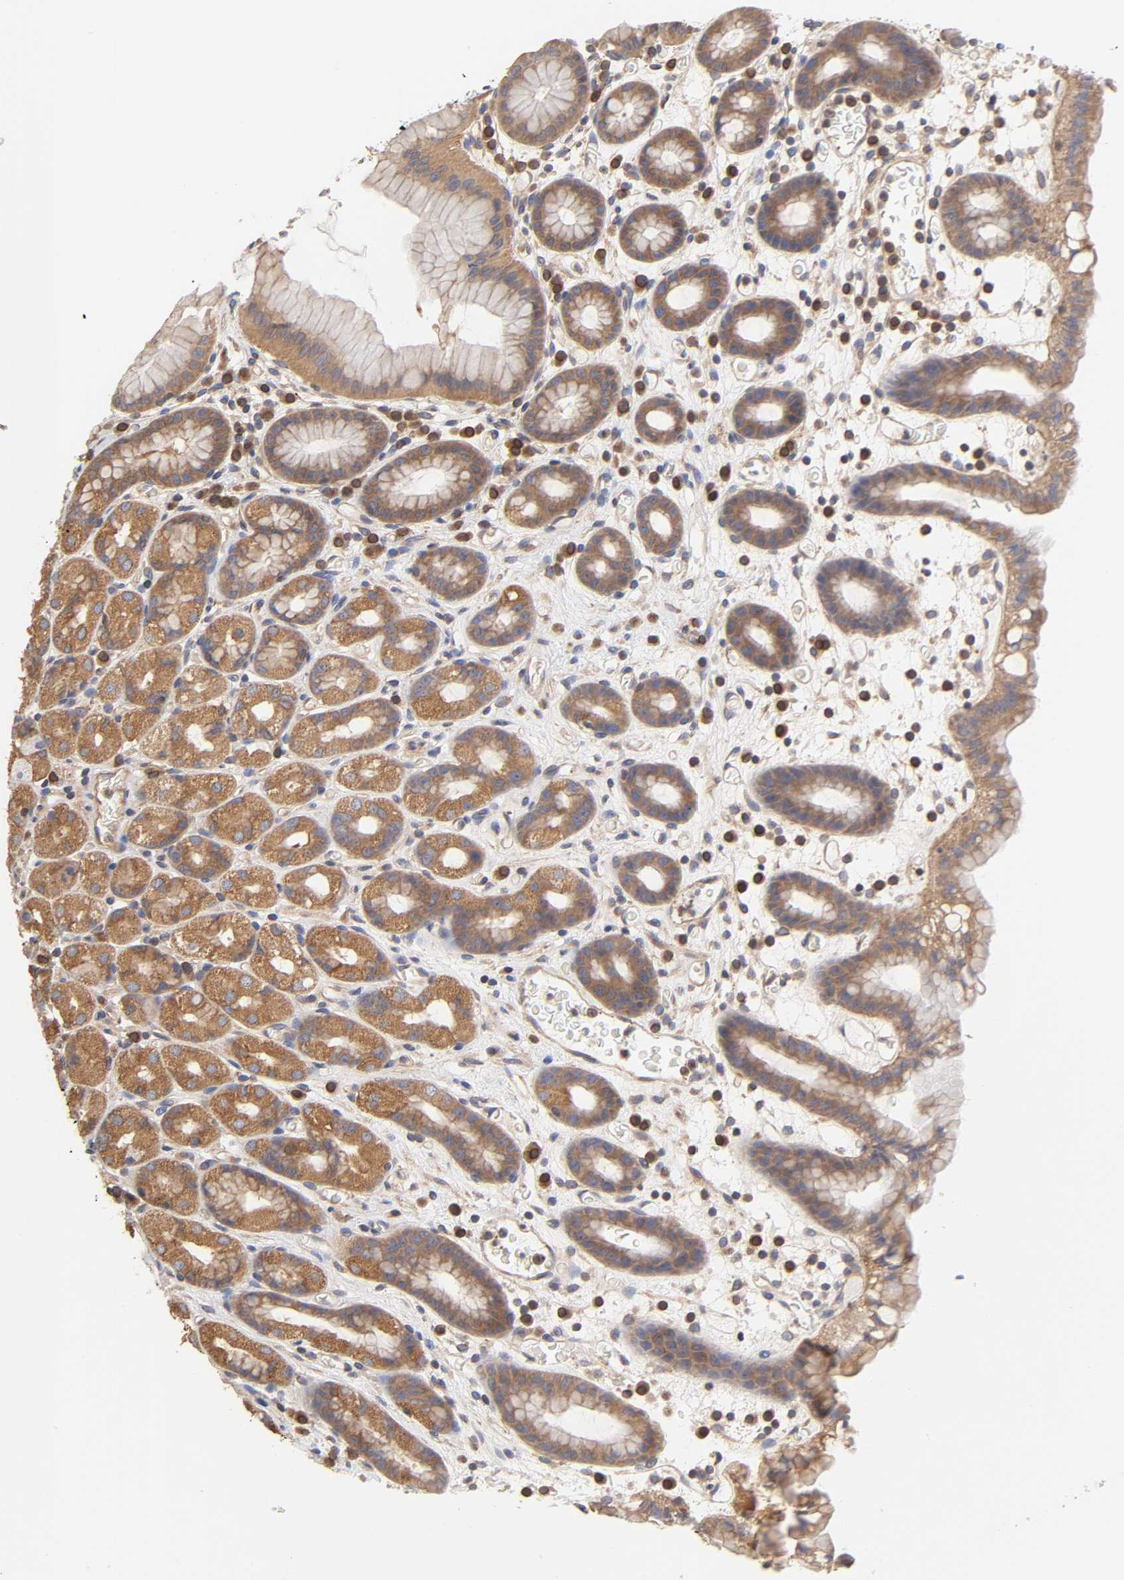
{"staining": {"intensity": "moderate", "quantity": ">75%", "location": "cytoplasmic/membranous"}, "tissue": "stomach", "cell_type": "Glandular cells", "image_type": "normal", "snomed": [{"axis": "morphology", "description": "Normal tissue, NOS"}, {"axis": "topography", "description": "Stomach, upper"}], "caption": "The histopathology image demonstrates staining of normal stomach, revealing moderate cytoplasmic/membranous protein positivity (brown color) within glandular cells.", "gene": "STRN3", "patient": {"sex": "male", "age": 68}}